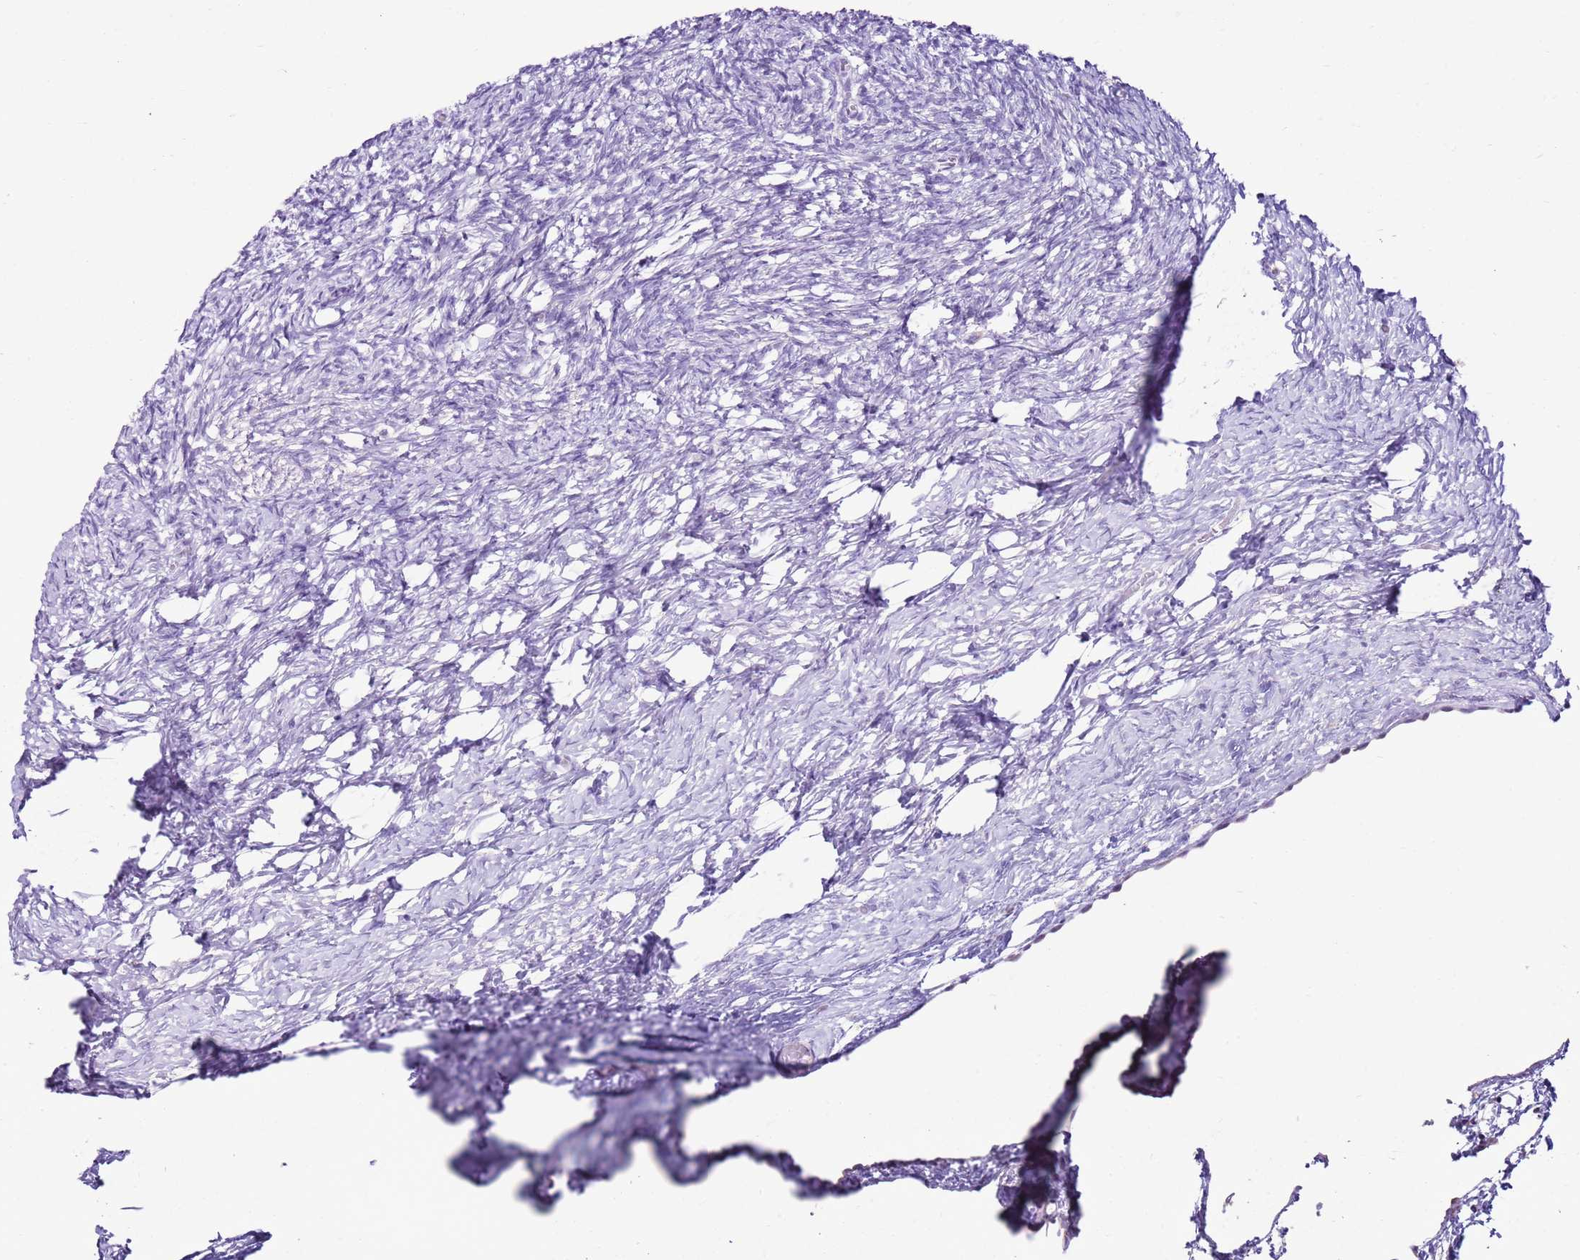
{"staining": {"intensity": "negative", "quantity": "none", "location": "none"}, "tissue": "ovary", "cell_type": "Ovarian stroma cells", "image_type": "normal", "snomed": [{"axis": "morphology", "description": "Normal tissue, NOS"}, {"axis": "topography", "description": "Ovary"}], "caption": "Ovarian stroma cells are negative for protein expression in benign human ovary. (Stains: DAB immunohistochemistry with hematoxylin counter stain, Microscopy: brightfield microscopy at high magnification).", "gene": "MRPL36", "patient": {"sex": "female", "age": 39}}